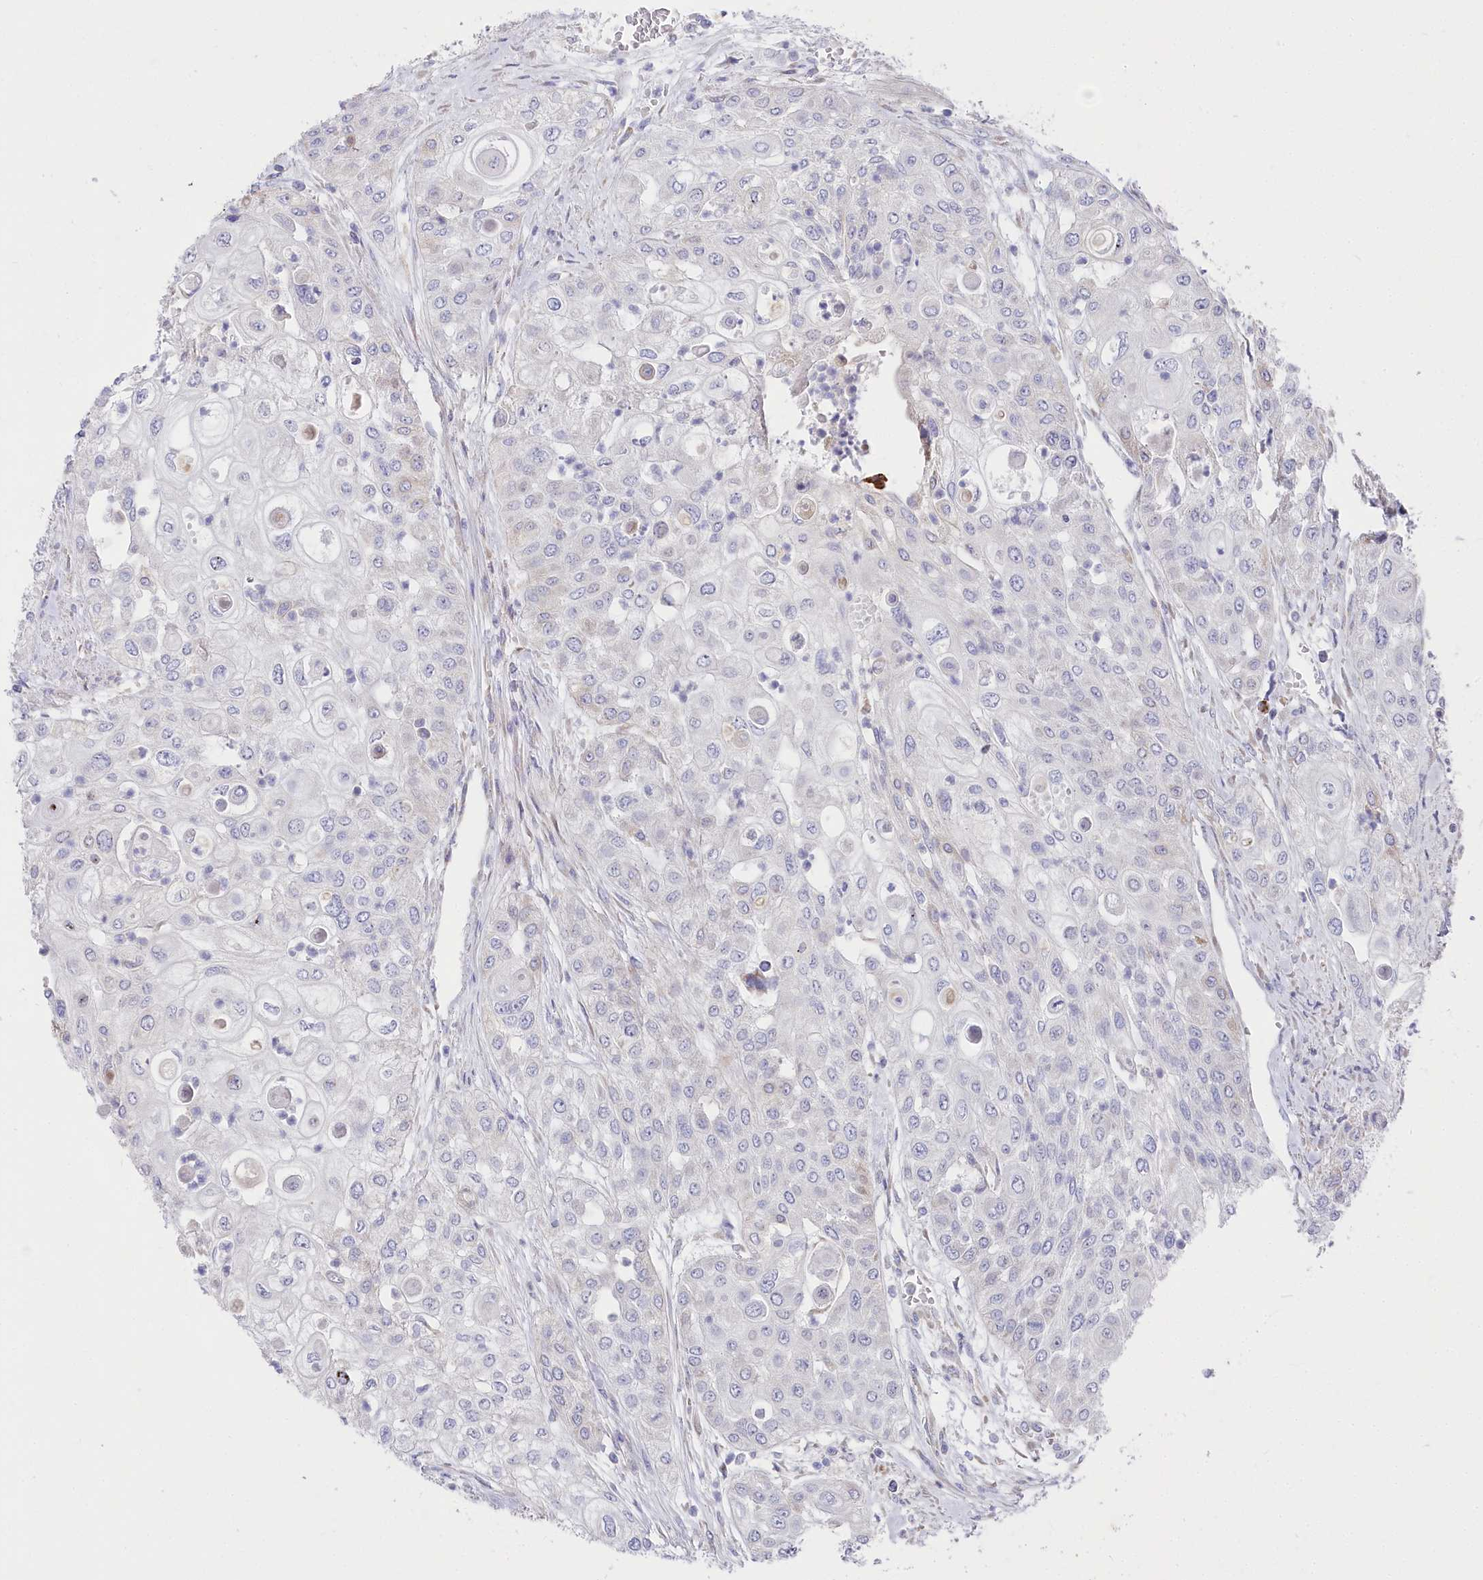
{"staining": {"intensity": "negative", "quantity": "none", "location": "none"}, "tissue": "urothelial cancer", "cell_type": "Tumor cells", "image_type": "cancer", "snomed": [{"axis": "morphology", "description": "Urothelial carcinoma, High grade"}, {"axis": "topography", "description": "Urinary bladder"}], "caption": "Tumor cells show no significant staining in urothelial cancer.", "gene": "POGLUT1", "patient": {"sex": "female", "age": 79}}